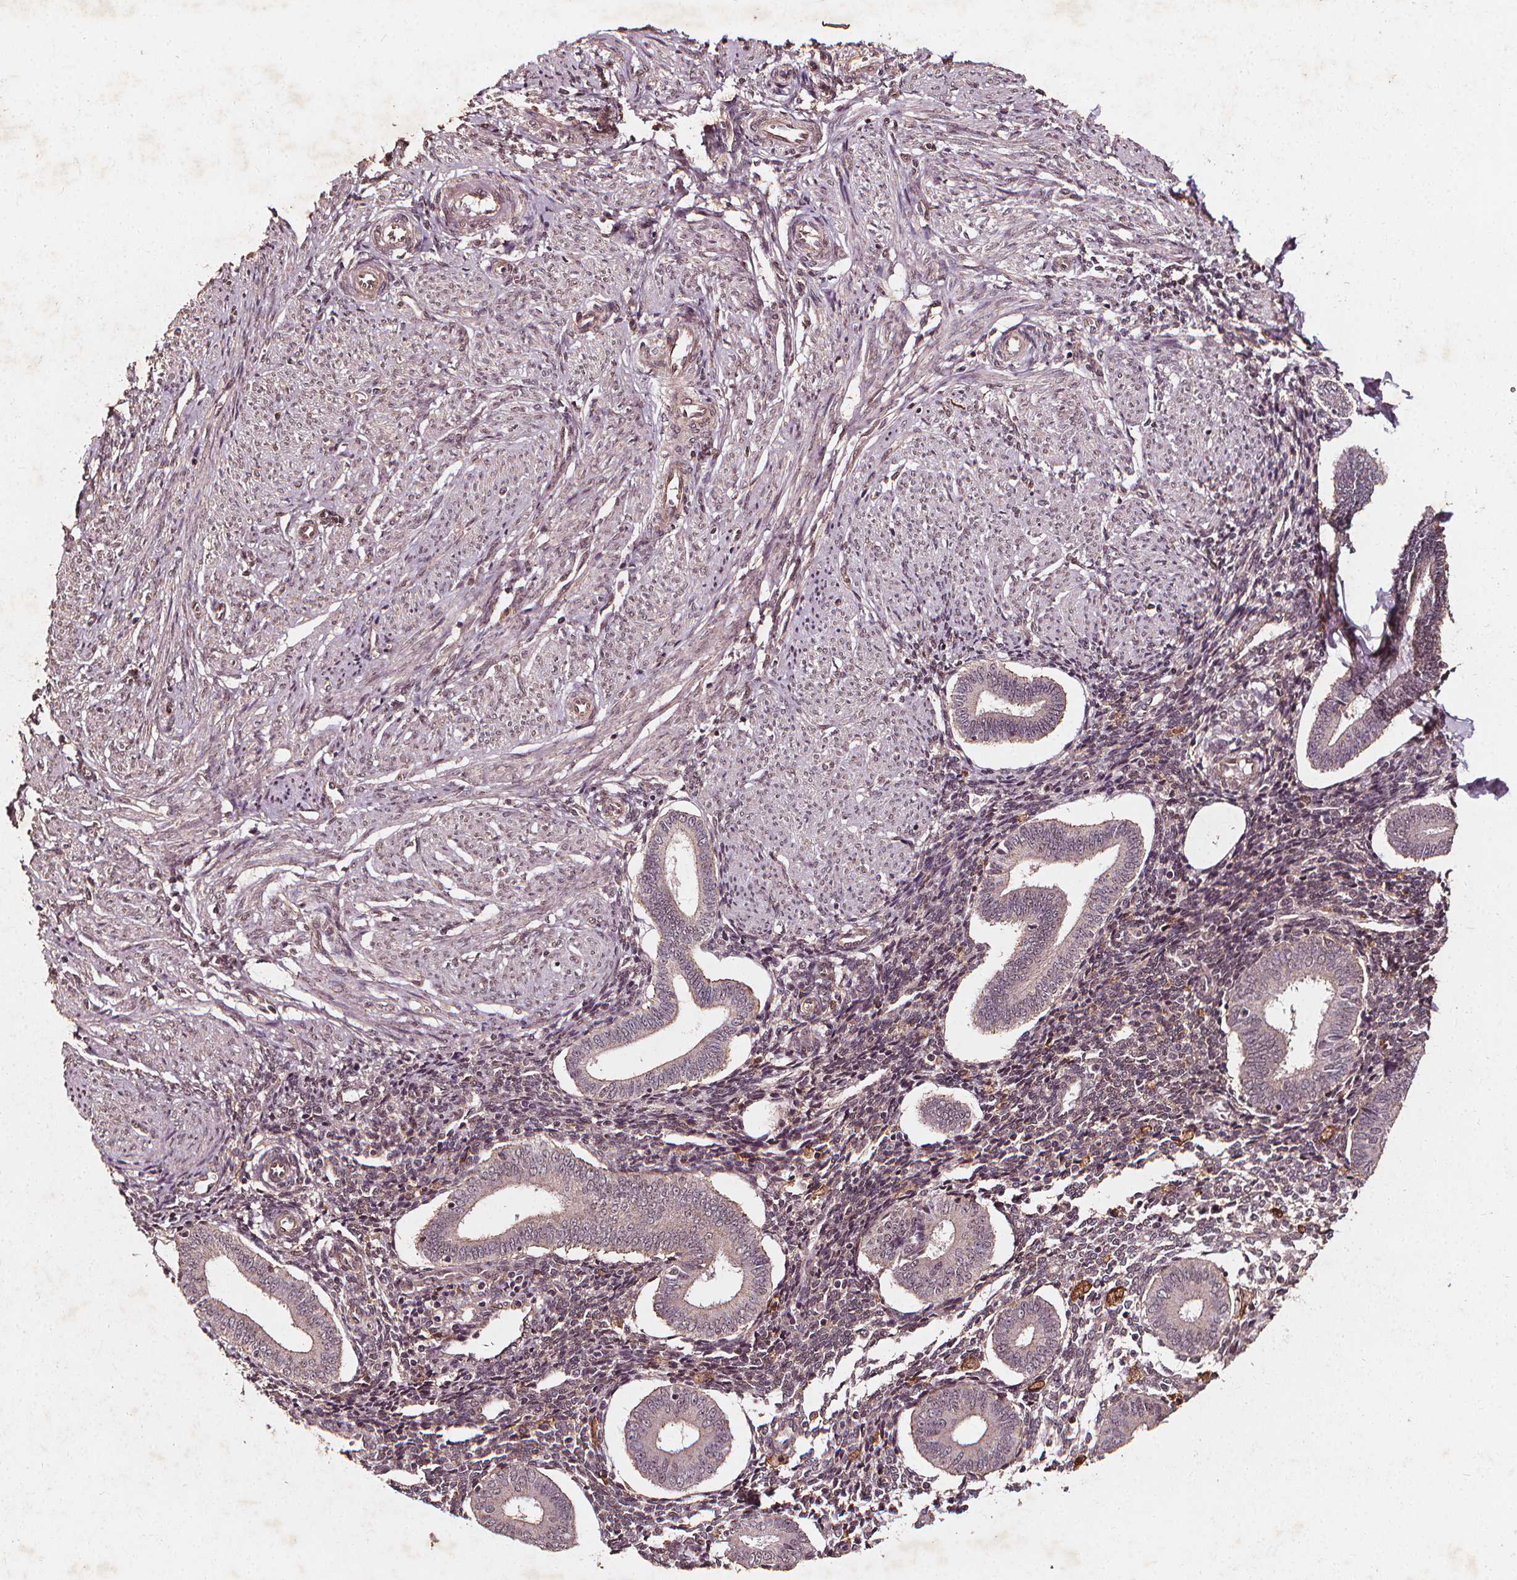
{"staining": {"intensity": "weak", "quantity": "<25%", "location": "cytoplasmic/membranous"}, "tissue": "endometrium", "cell_type": "Cells in endometrial stroma", "image_type": "normal", "snomed": [{"axis": "morphology", "description": "Normal tissue, NOS"}, {"axis": "topography", "description": "Endometrium"}], "caption": "Benign endometrium was stained to show a protein in brown. There is no significant expression in cells in endometrial stroma.", "gene": "ABCA1", "patient": {"sex": "female", "age": 40}}